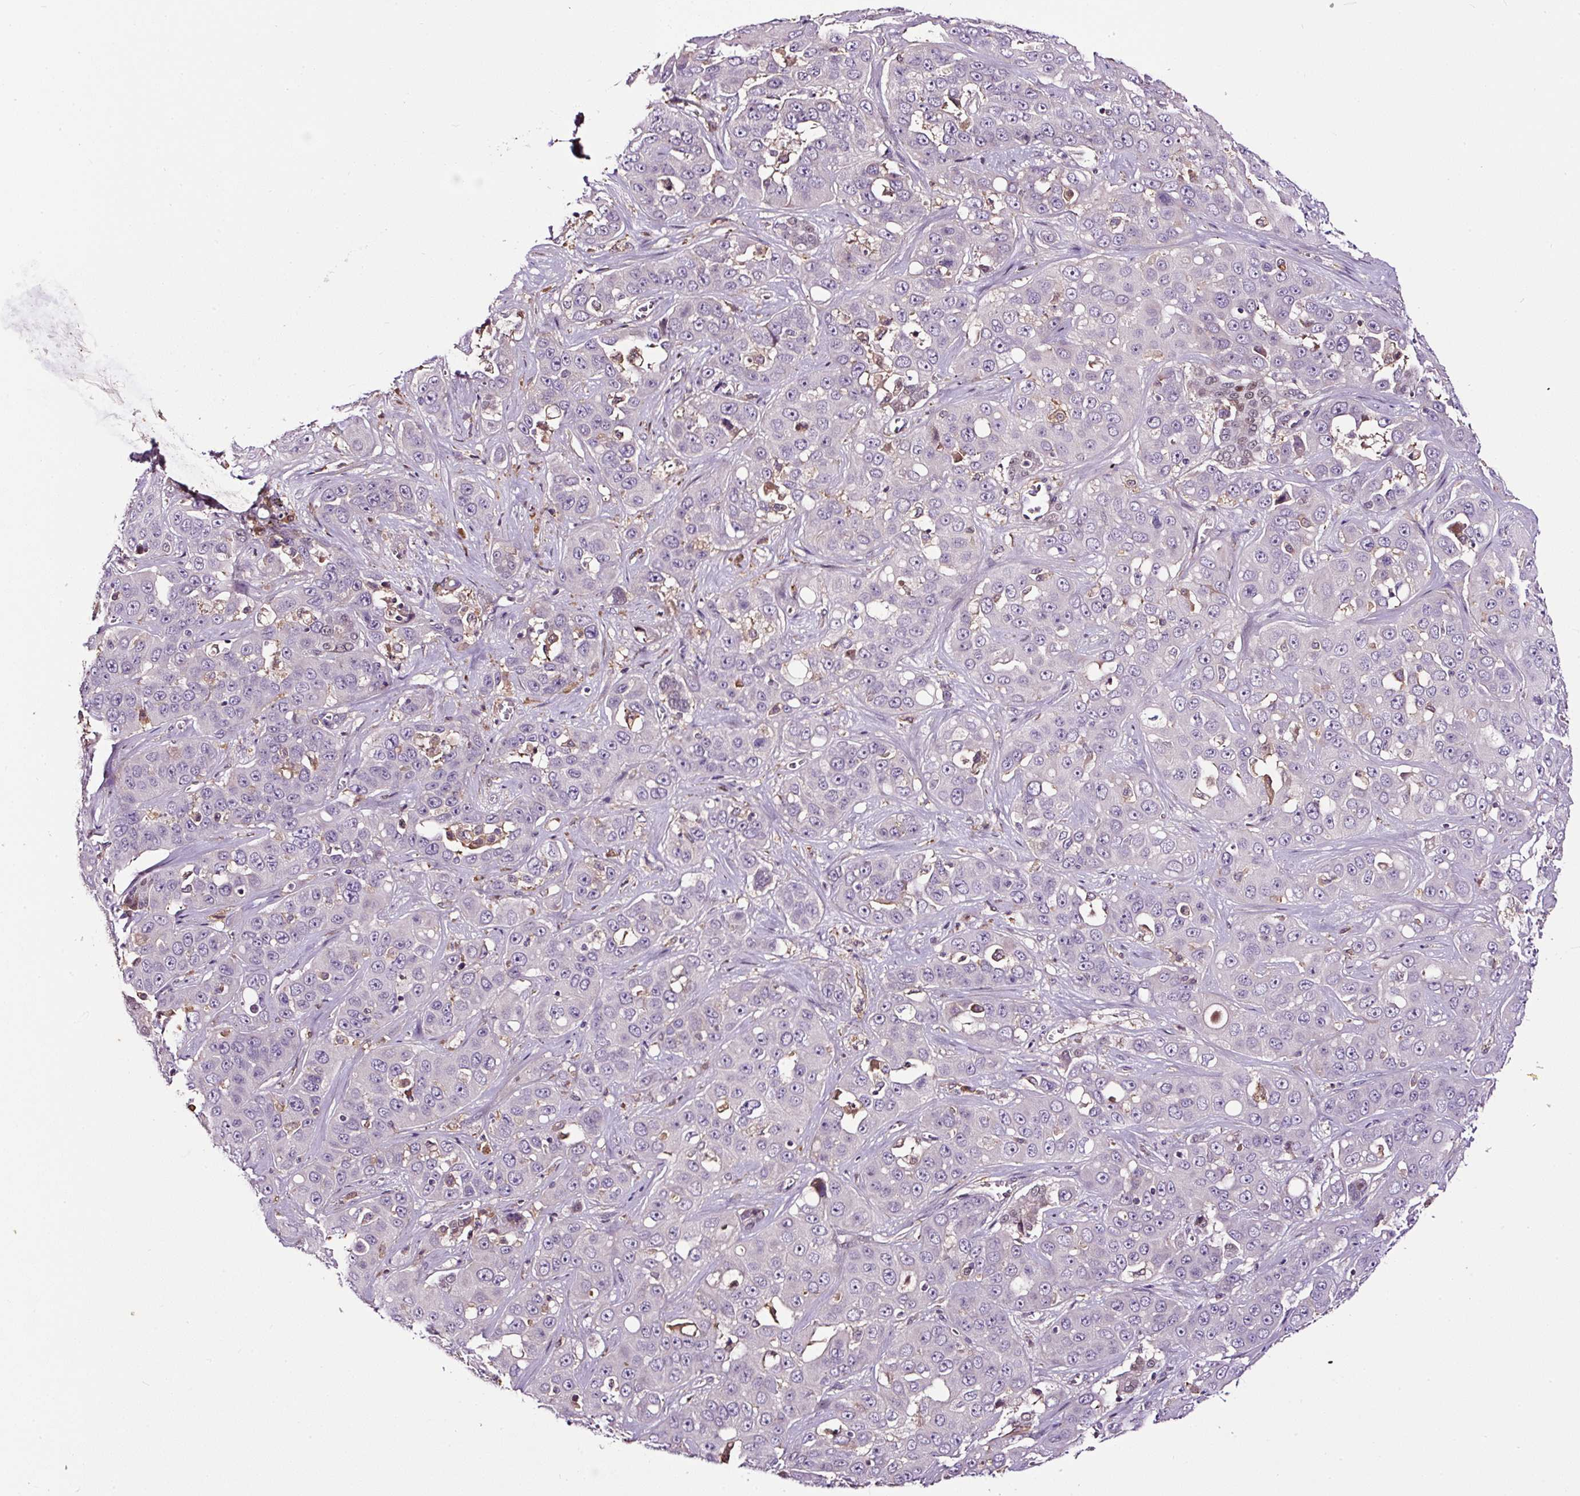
{"staining": {"intensity": "negative", "quantity": "none", "location": "none"}, "tissue": "liver cancer", "cell_type": "Tumor cells", "image_type": "cancer", "snomed": [{"axis": "morphology", "description": "Cholangiocarcinoma"}, {"axis": "topography", "description": "Liver"}], "caption": "Liver cancer (cholangiocarcinoma) stained for a protein using immunohistochemistry displays no expression tumor cells.", "gene": "LRRC24", "patient": {"sex": "female", "age": 52}}